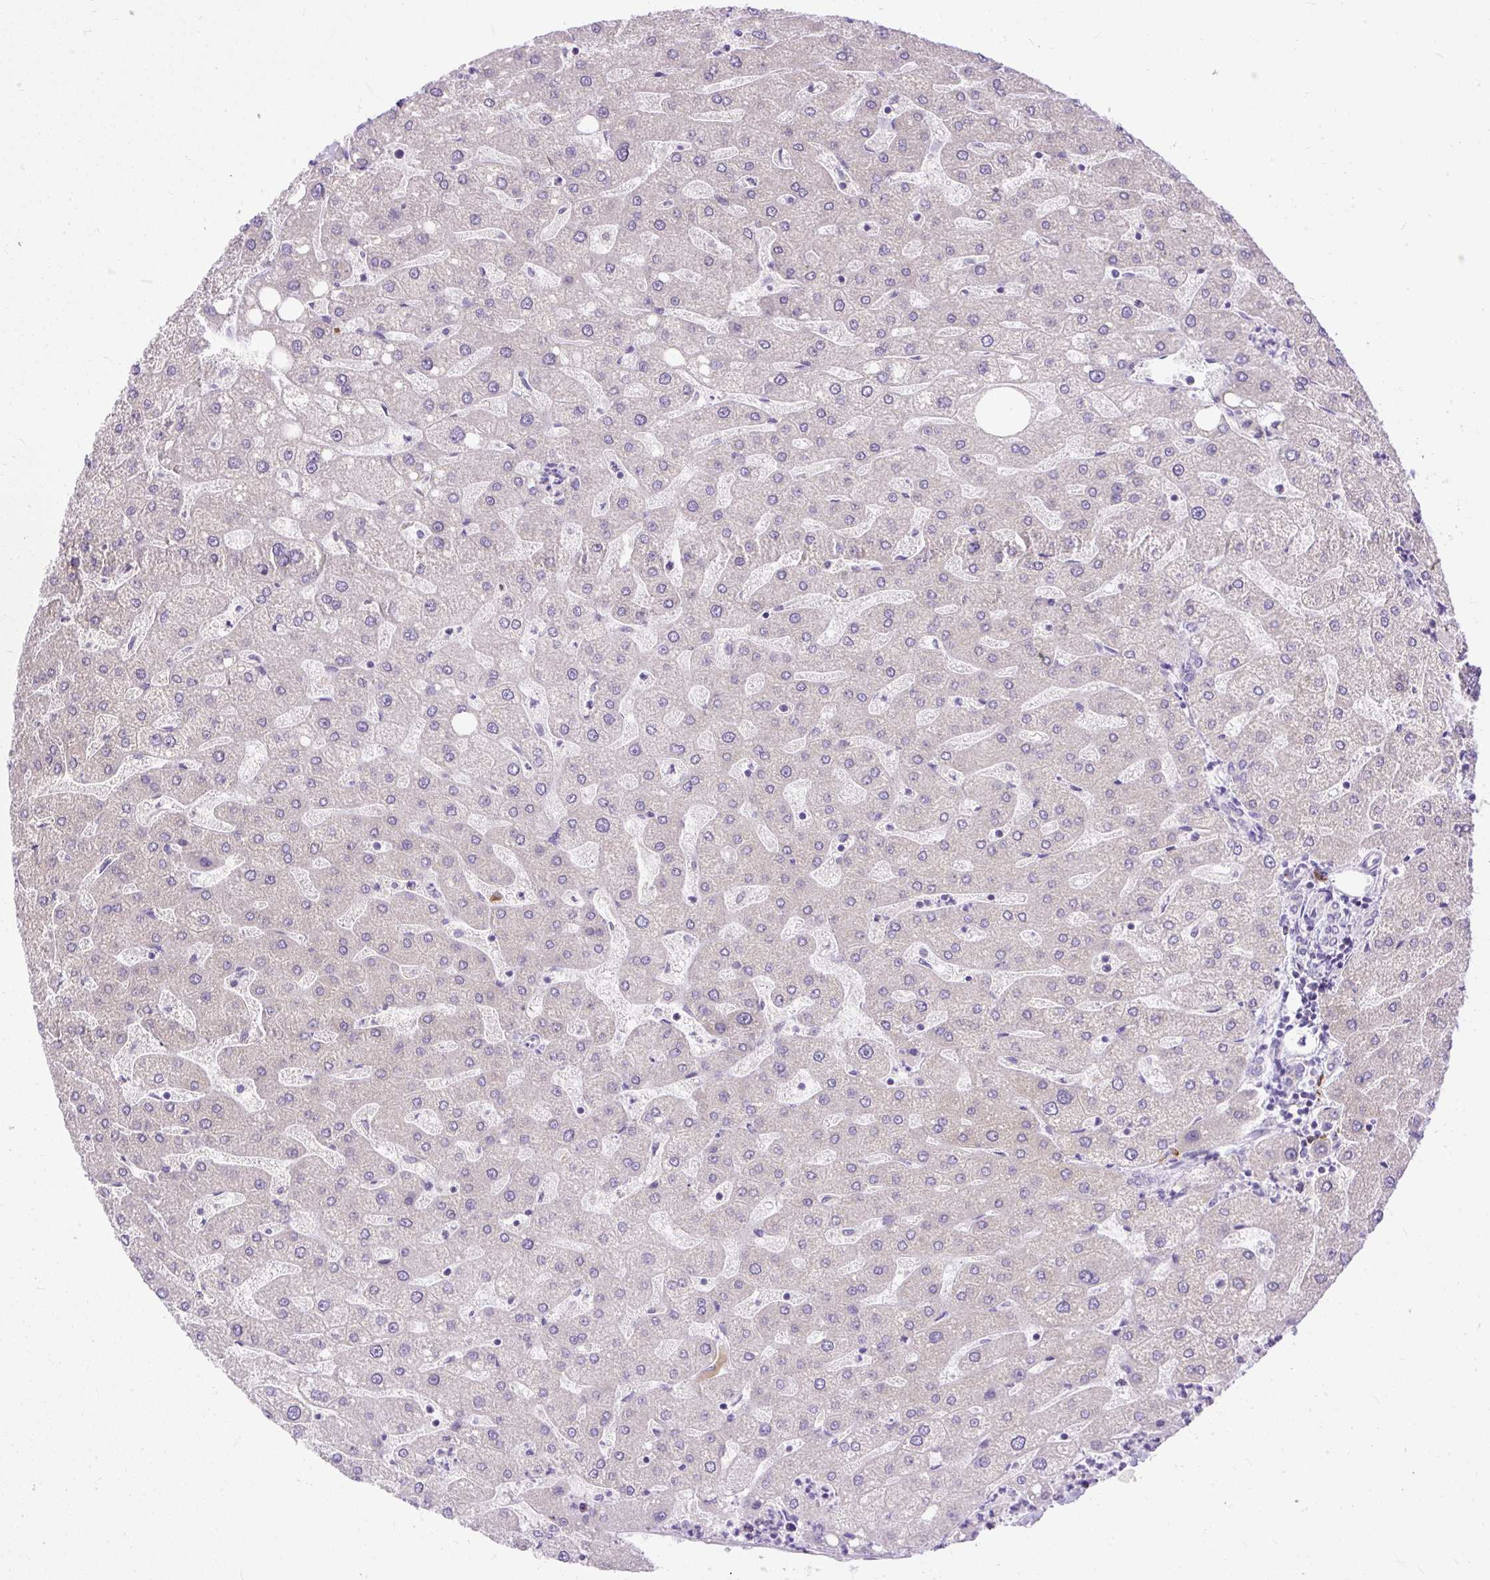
{"staining": {"intensity": "negative", "quantity": "none", "location": "none"}, "tissue": "liver", "cell_type": "Cholangiocytes", "image_type": "normal", "snomed": [{"axis": "morphology", "description": "Normal tissue, NOS"}, {"axis": "topography", "description": "Liver"}], "caption": "Human liver stained for a protein using immunohistochemistry (IHC) reveals no expression in cholangiocytes.", "gene": "SYBU", "patient": {"sex": "male", "age": 67}}